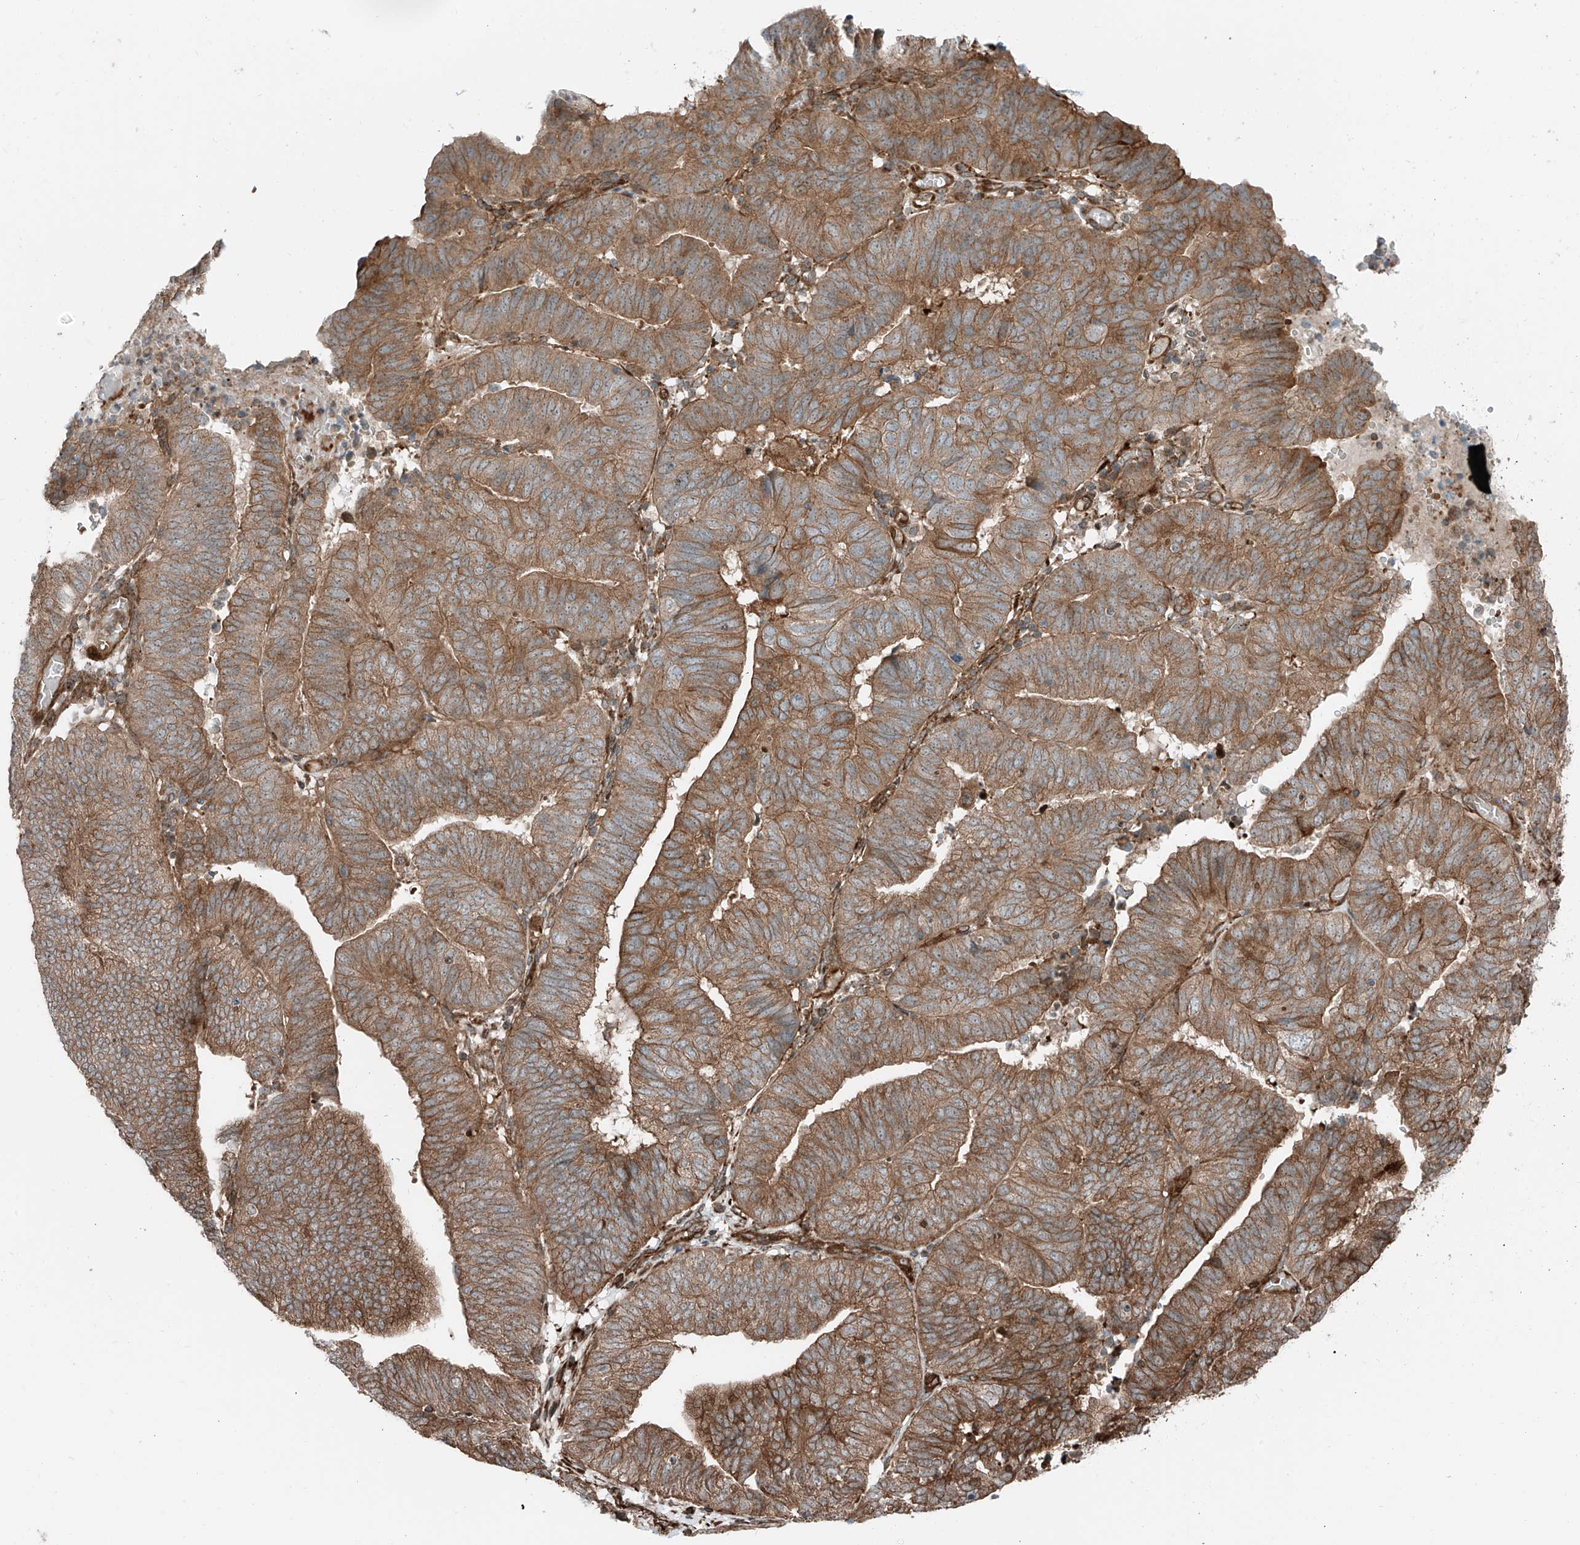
{"staining": {"intensity": "moderate", "quantity": ">75%", "location": "cytoplasmic/membranous"}, "tissue": "endometrial cancer", "cell_type": "Tumor cells", "image_type": "cancer", "snomed": [{"axis": "morphology", "description": "Adenocarcinoma, NOS"}, {"axis": "topography", "description": "Uterus"}], "caption": "IHC (DAB) staining of human endometrial cancer (adenocarcinoma) shows moderate cytoplasmic/membranous protein expression in approximately >75% of tumor cells. Using DAB (3,3'-diaminobenzidine) (brown) and hematoxylin (blue) stains, captured at high magnification using brightfield microscopy.", "gene": "USP48", "patient": {"sex": "female", "age": 77}}